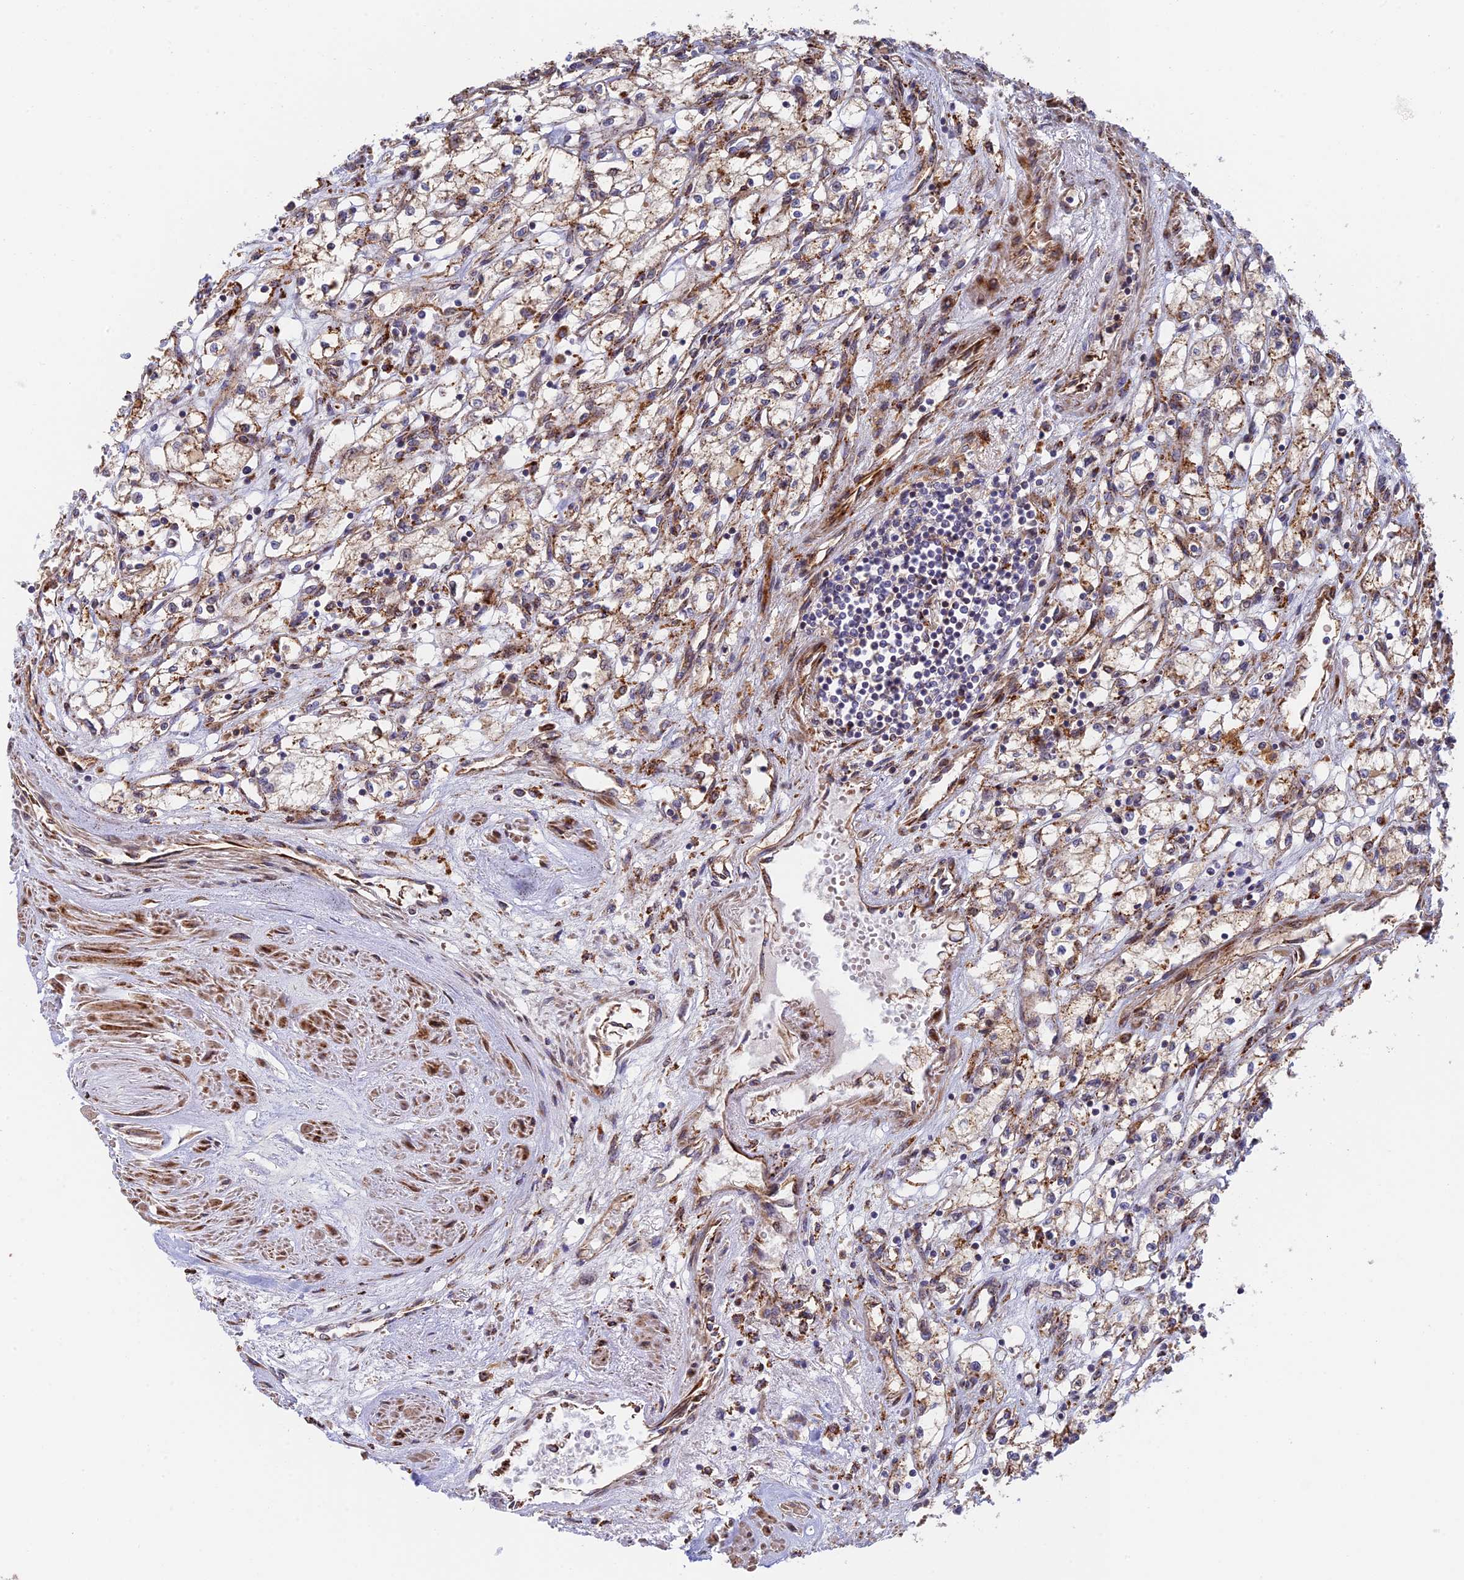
{"staining": {"intensity": "moderate", "quantity": "25%-75%", "location": "cytoplasmic/membranous"}, "tissue": "renal cancer", "cell_type": "Tumor cells", "image_type": "cancer", "snomed": [{"axis": "morphology", "description": "Adenocarcinoma, NOS"}, {"axis": "topography", "description": "Kidney"}], "caption": "Brown immunohistochemical staining in renal cancer demonstrates moderate cytoplasmic/membranous expression in approximately 25%-75% of tumor cells.", "gene": "PPP2R3C", "patient": {"sex": "male", "age": 59}}